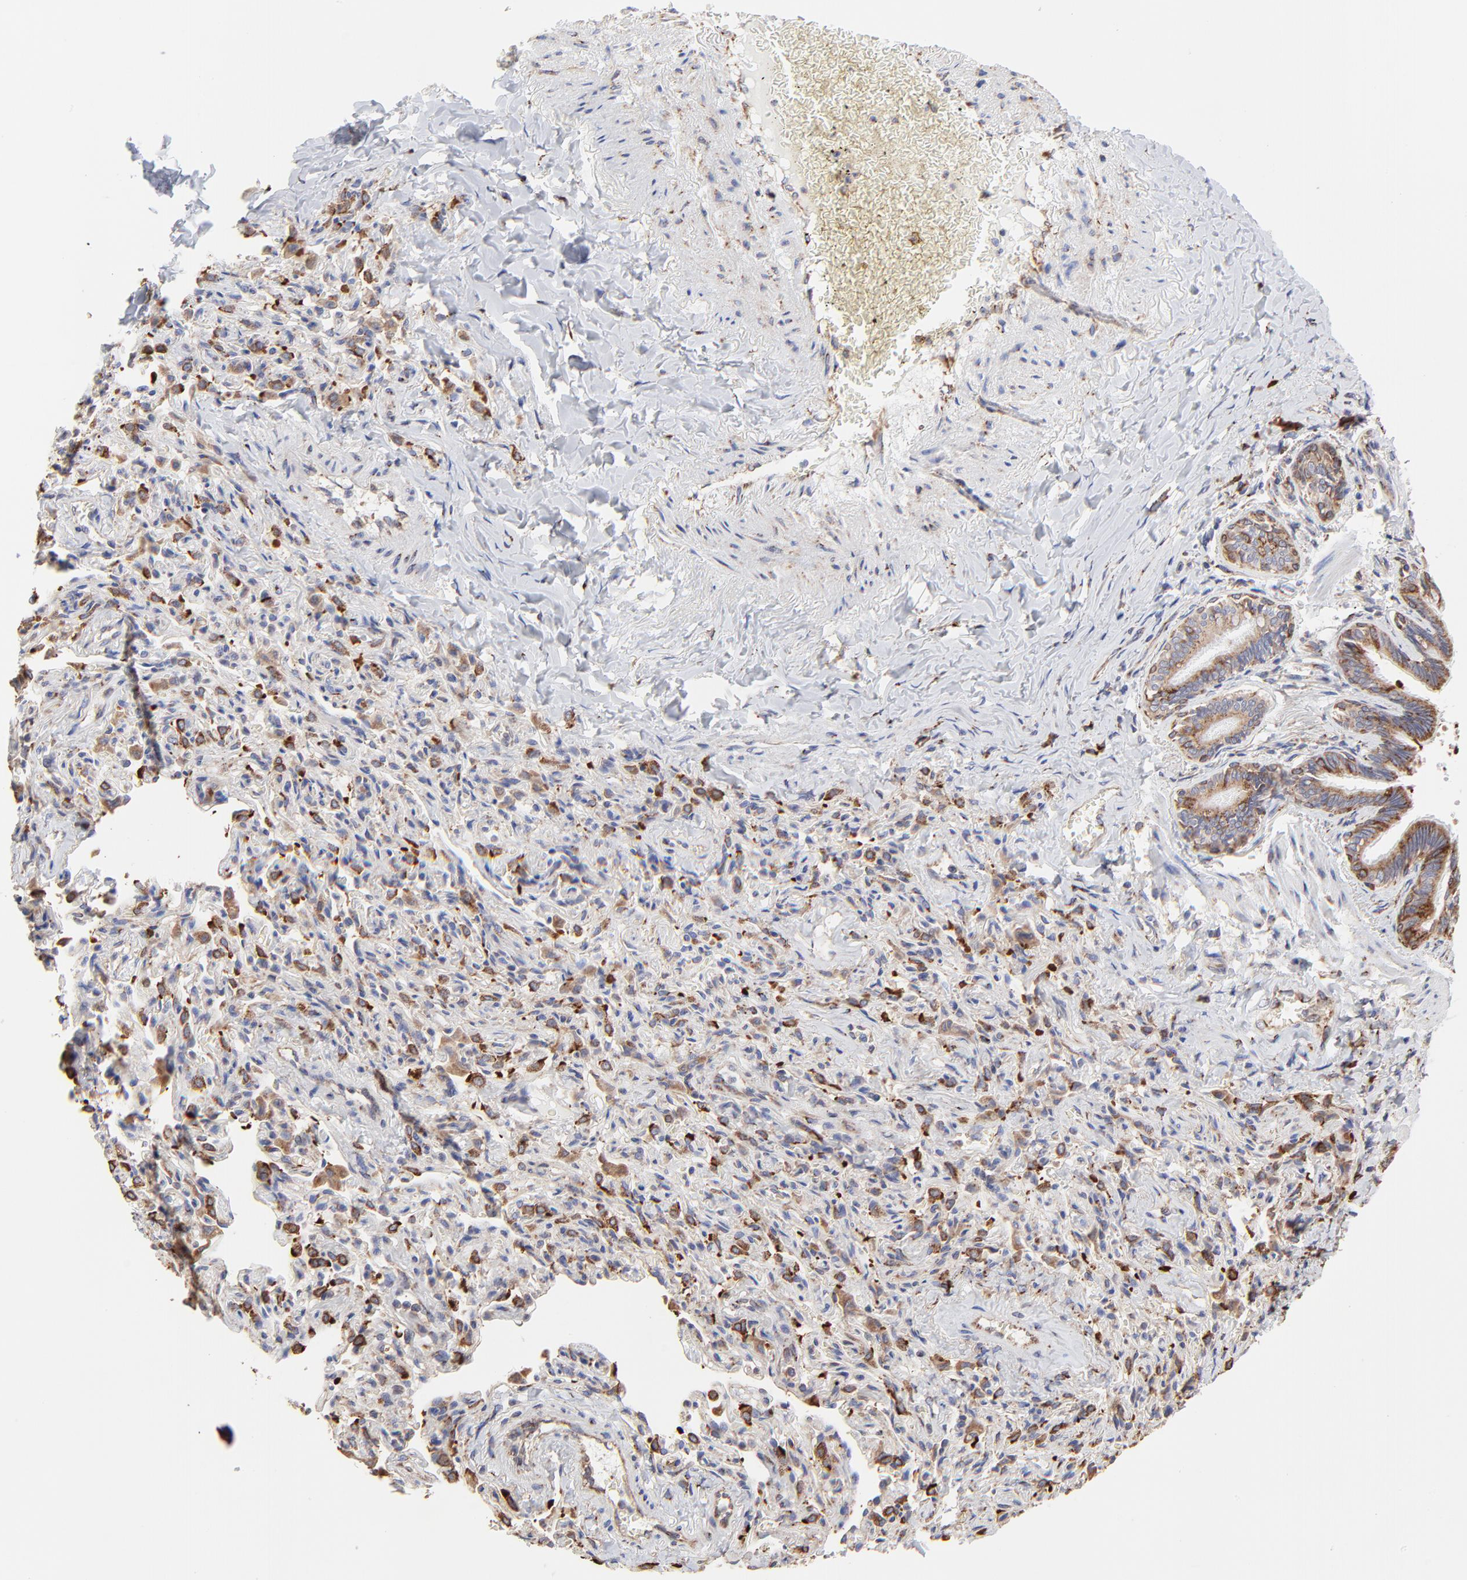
{"staining": {"intensity": "weak", "quantity": ">75%", "location": "cytoplasmic/membranous"}, "tissue": "bronchus", "cell_type": "Respiratory epithelial cells", "image_type": "normal", "snomed": [{"axis": "morphology", "description": "Normal tissue, NOS"}, {"axis": "topography", "description": "Lung"}], "caption": "Normal bronchus demonstrates weak cytoplasmic/membranous positivity in approximately >75% of respiratory epithelial cells.", "gene": "LMAN1", "patient": {"sex": "male", "age": 64}}